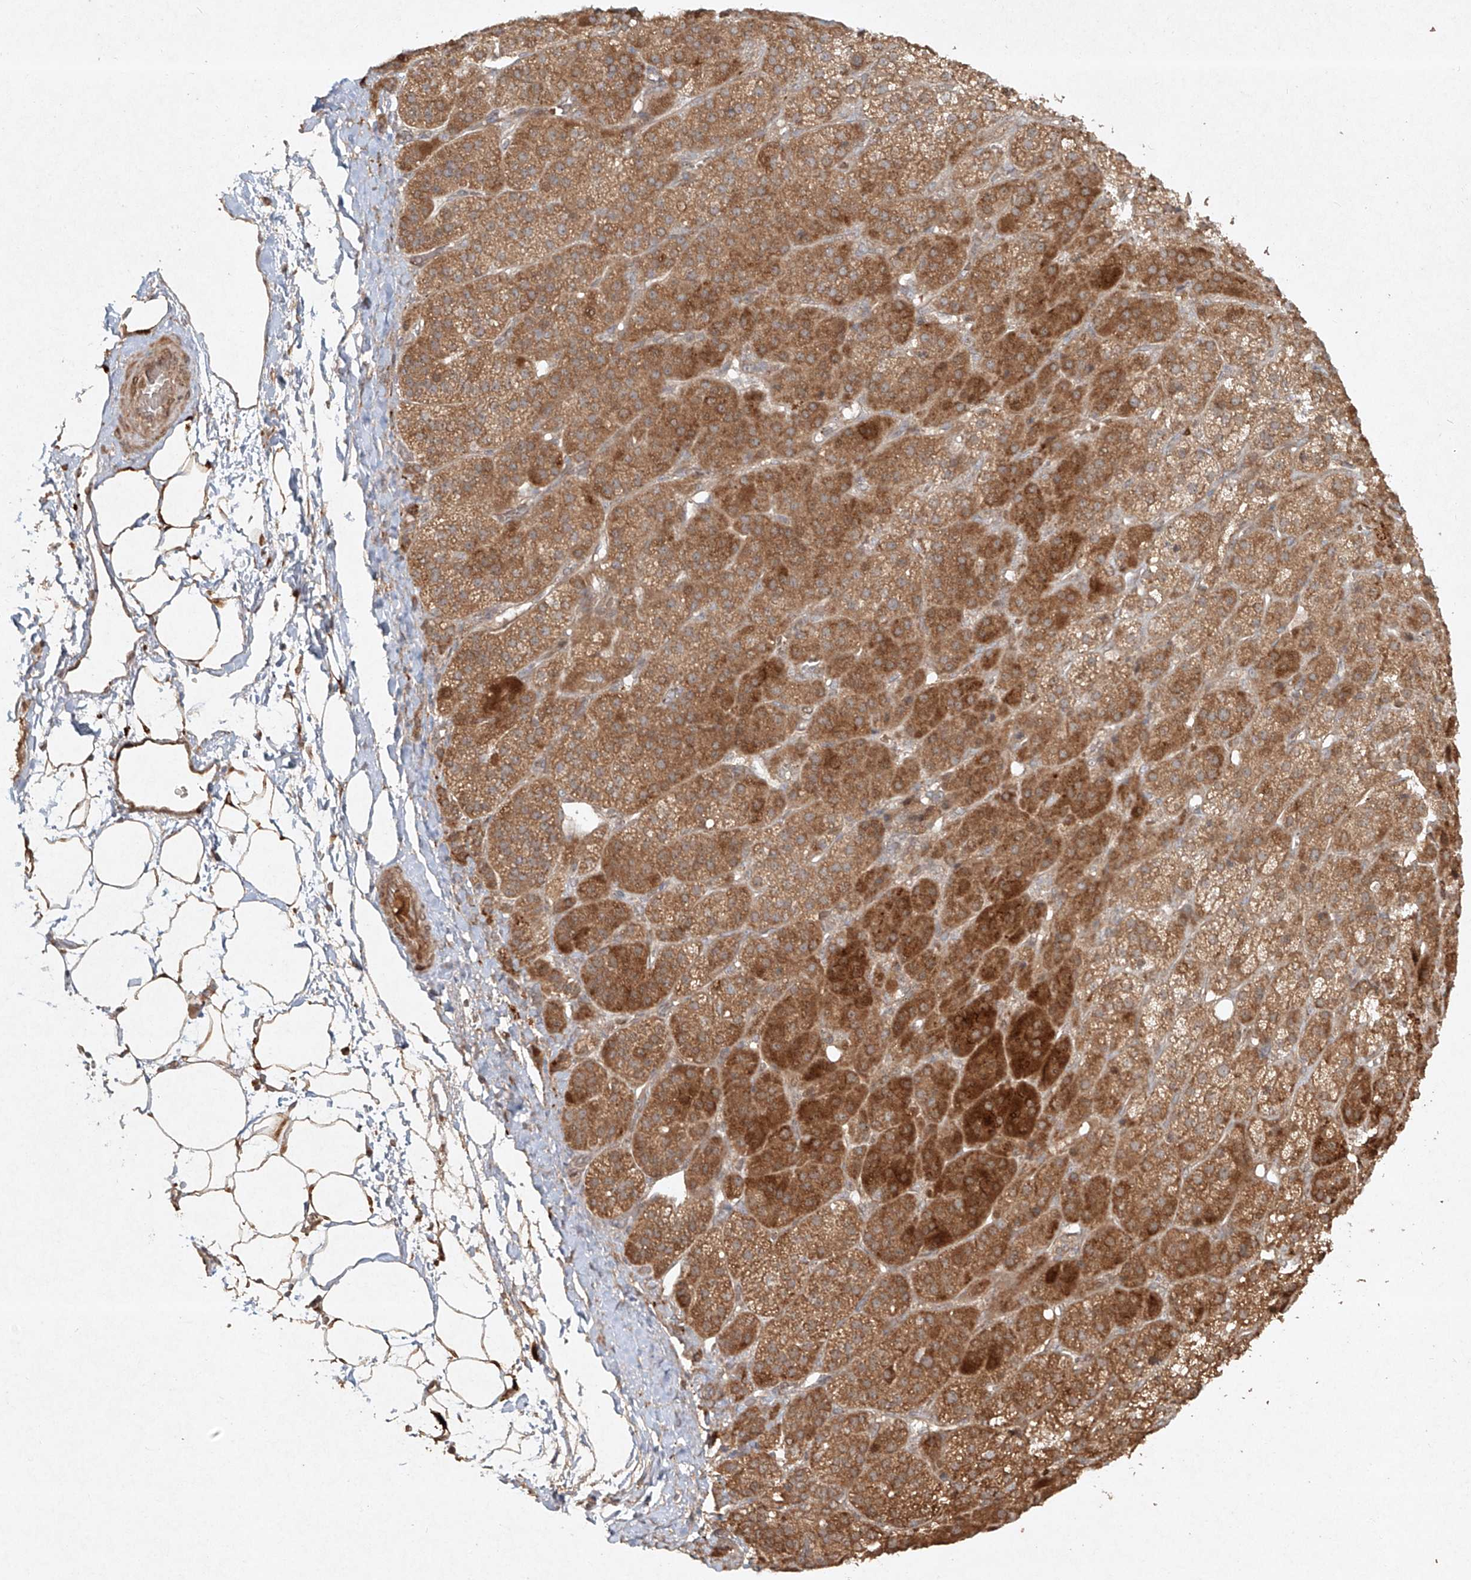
{"staining": {"intensity": "strong", "quantity": "25%-75%", "location": "cytoplasmic/membranous"}, "tissue": "adrenal gland", "cell_type": "Glandular cells", "image_type": "normal", "snomed": [{"axis": "morphology", "description": "Normal tissue, NOS"}, {"axis": "topography", "description": "Adrenal gland"}], "caption": "Strong cytoplasmic/membranous positivity is seen in about 25%-75% of glandular cells in unremarkable adrenal gland.", "gene": "CYYR1", "patient": {"sex": "female", "age": 57}}